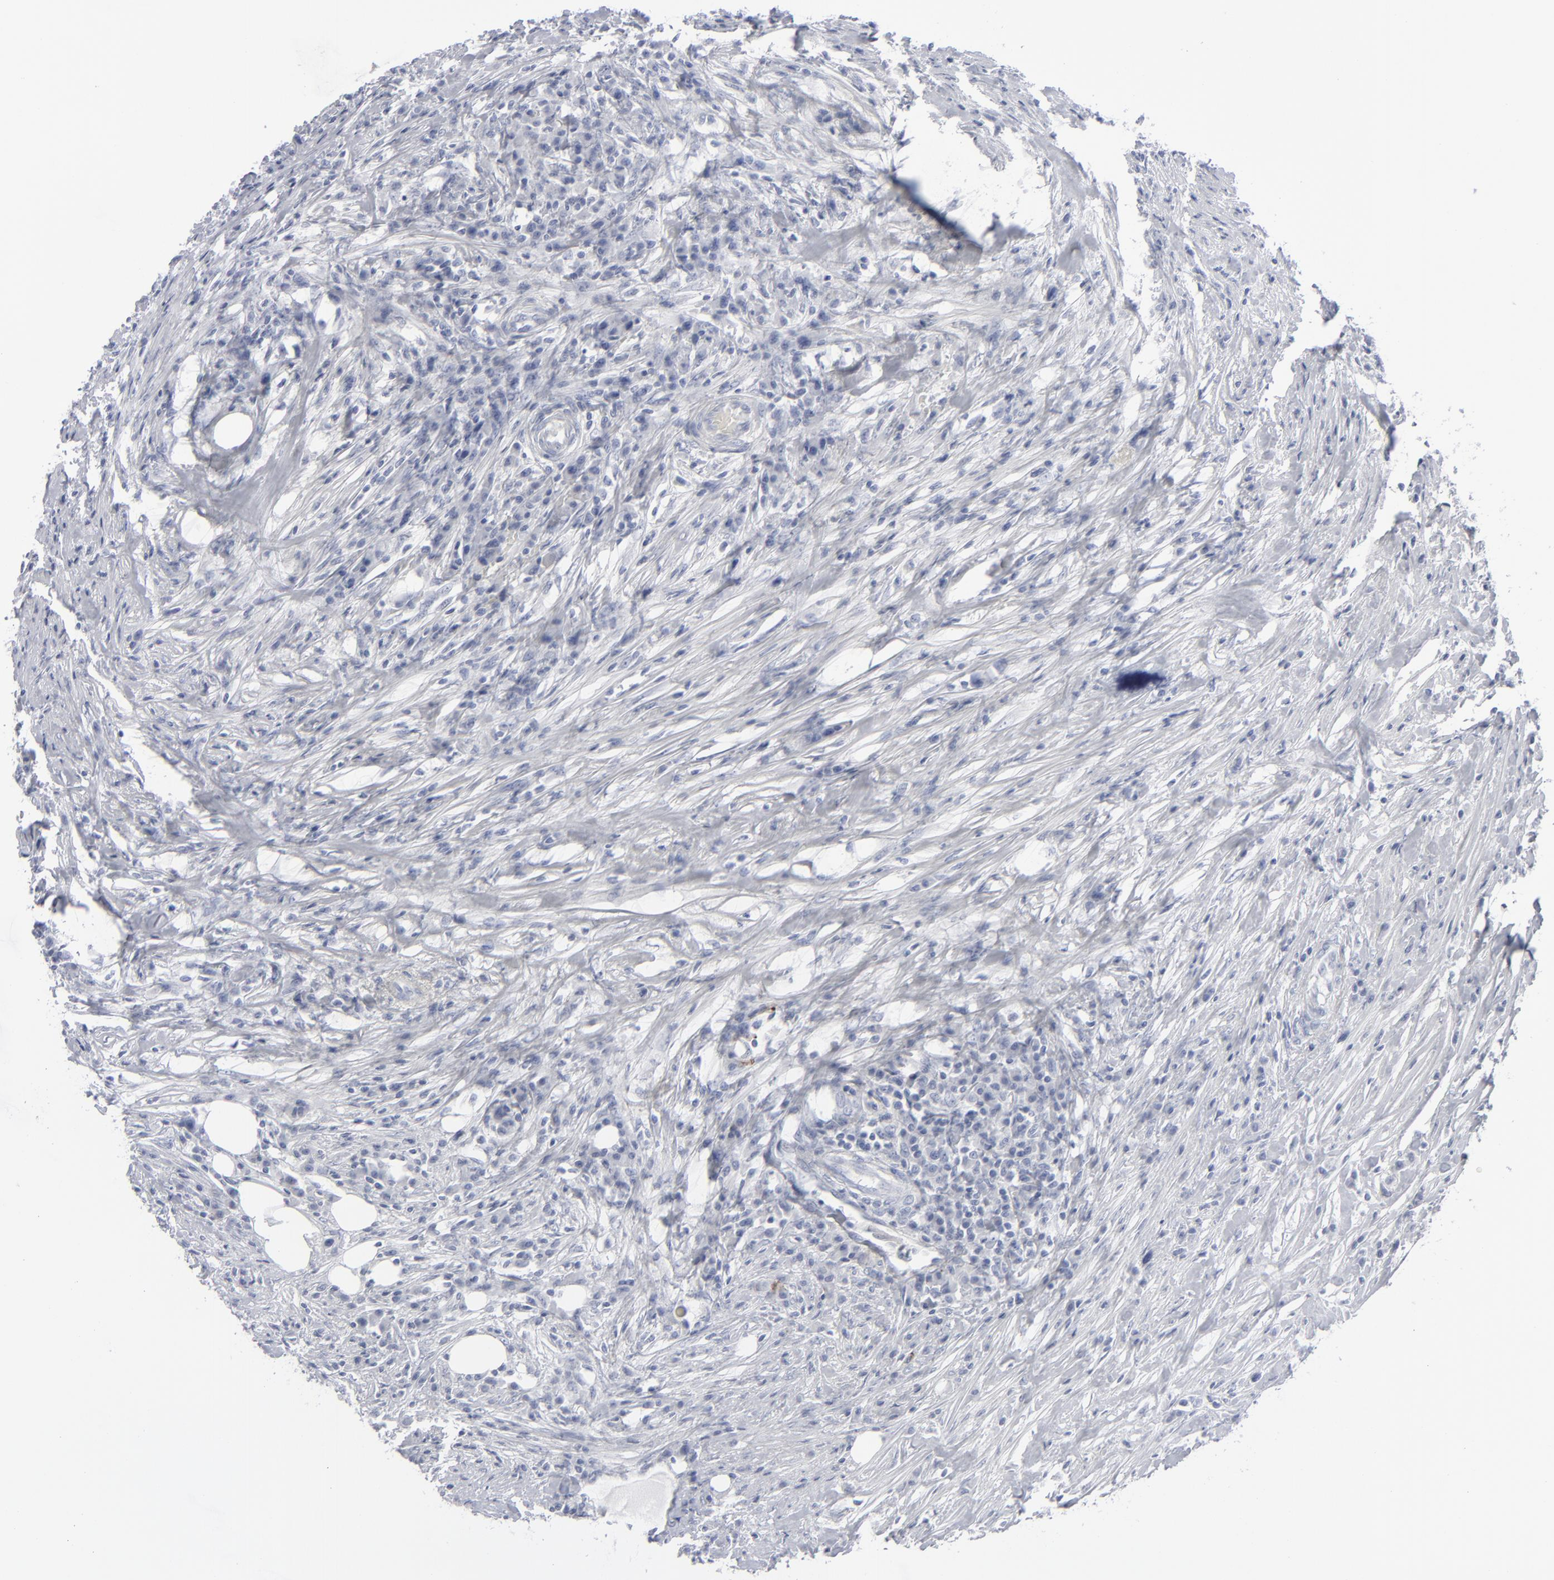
{"staining": {"intensity": "negative", "quantity": "none", "location": "none"}, "tissue": "colorectal cancer", "cell_type": "Tumor cells", "image_type": "cancer", "snomed": [{"axis": "morphology", "description": "Adenocarcinoma, NOS"}, {"axis": "topography", "description": "Colon"}], "caption": "The image displays no staining of tumor cells in colorectal cancer. (Brightfield microscopy of DAB IHC at high magnification).", "gene": "MSLN", "patient": {"sex": "male", "age": 71}}